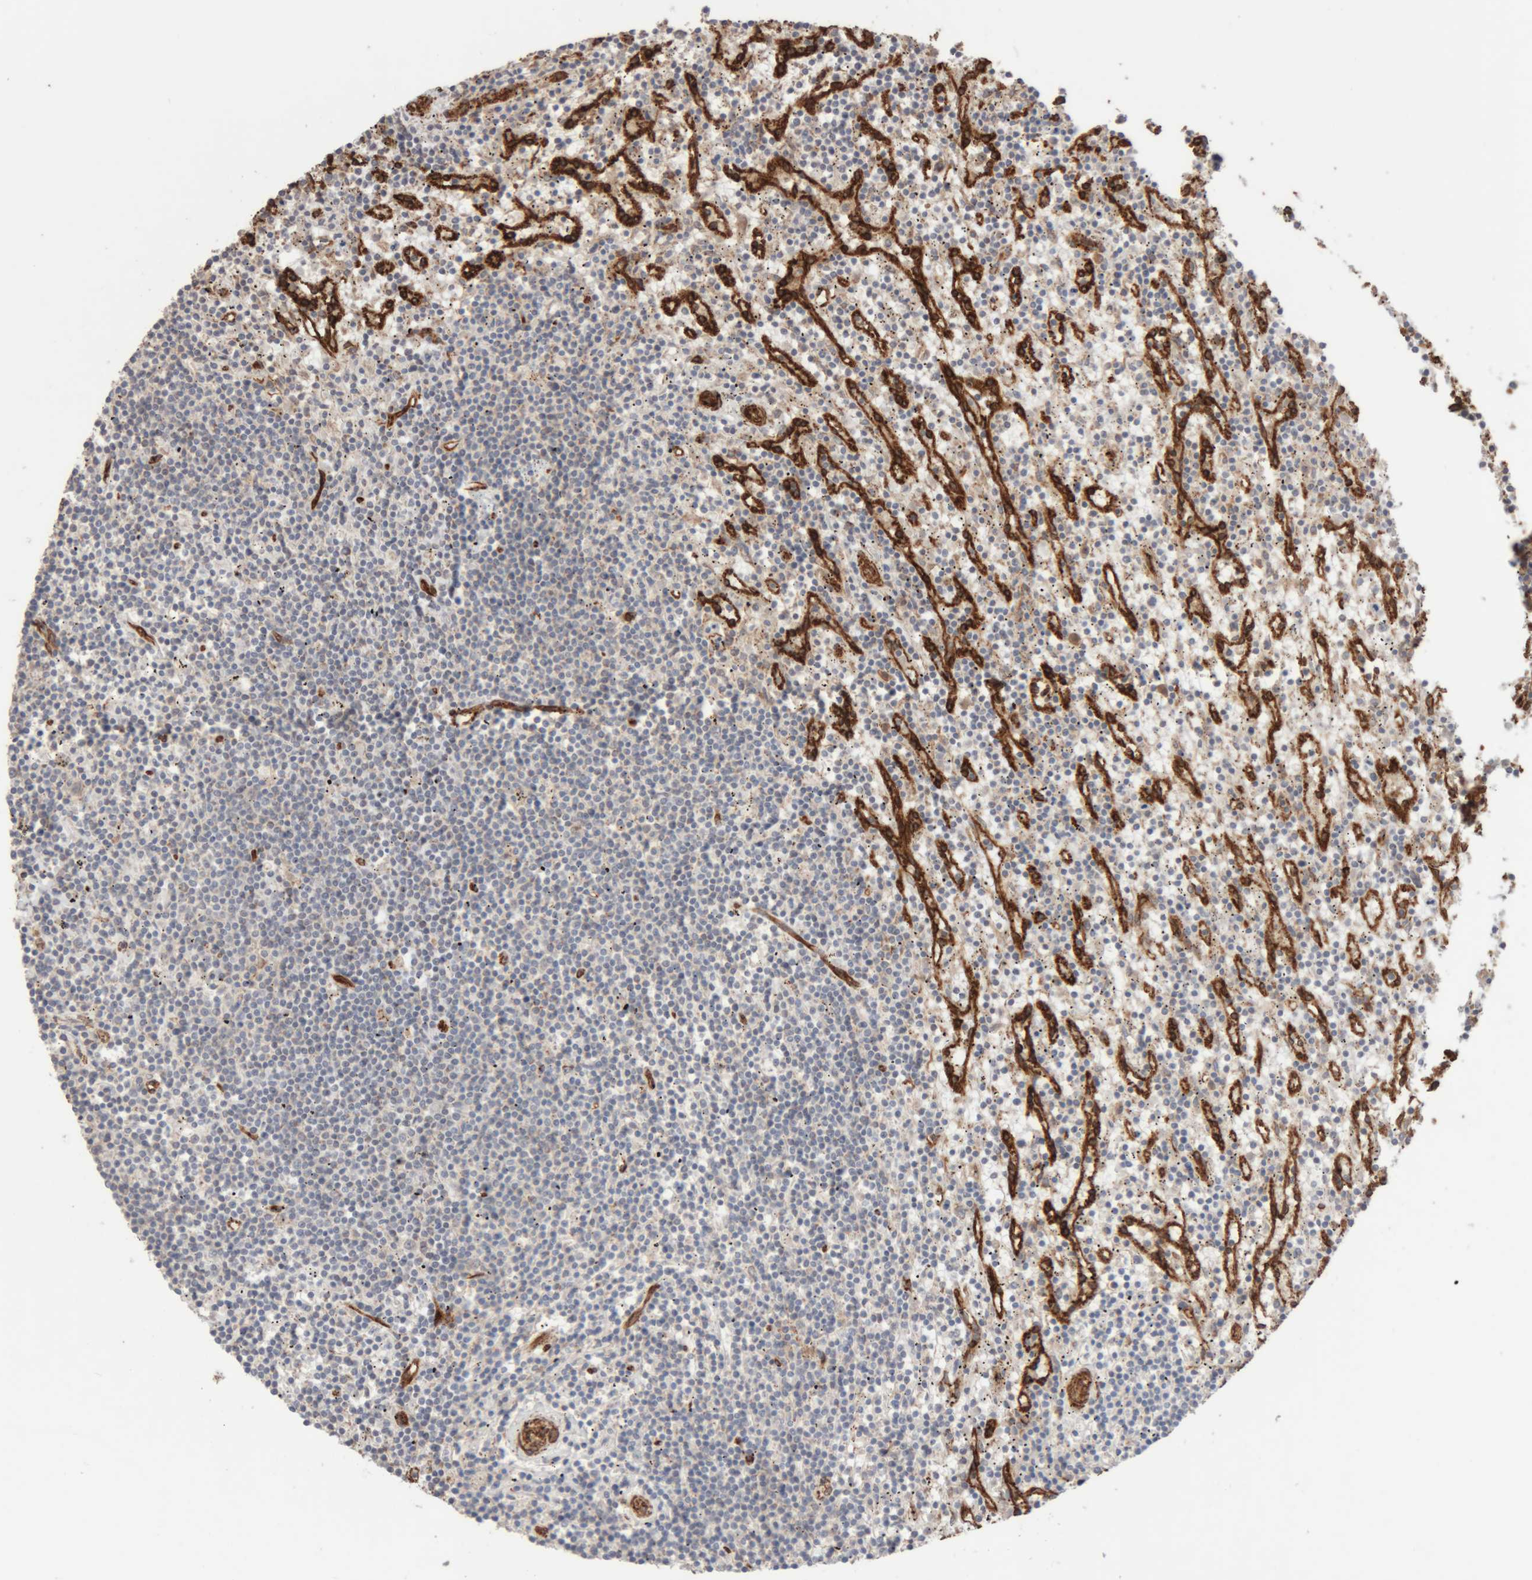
{"staining": {"intensity": "negative", "quantity": "none", "location": "none"}, "tissue": "lymphoma", "cell_type": "Tumor cells", "image_type": "cancer", "snomed": [{"axis": "morphology", "description": "Malignant lymphoma, non-Hodgkin's type, Low grade"}, {"axis": "topography", "description": "Spleen"}], "caption": "Immunohistochemistry (IHC) micrograph of neoplastic tissue: lymphoma stained with DAB (3,3'-diaminobenzidine) demonstrates no significant protein expression in tumor cells. (Stains: DAB (3,3'-diaminobenzidine) IHC with hematoxylin counter stain, Microscopy: brightfield microscopy at high magnification).", "gene": "RAB32", "patient": {"sex": "male", "age": 76}}